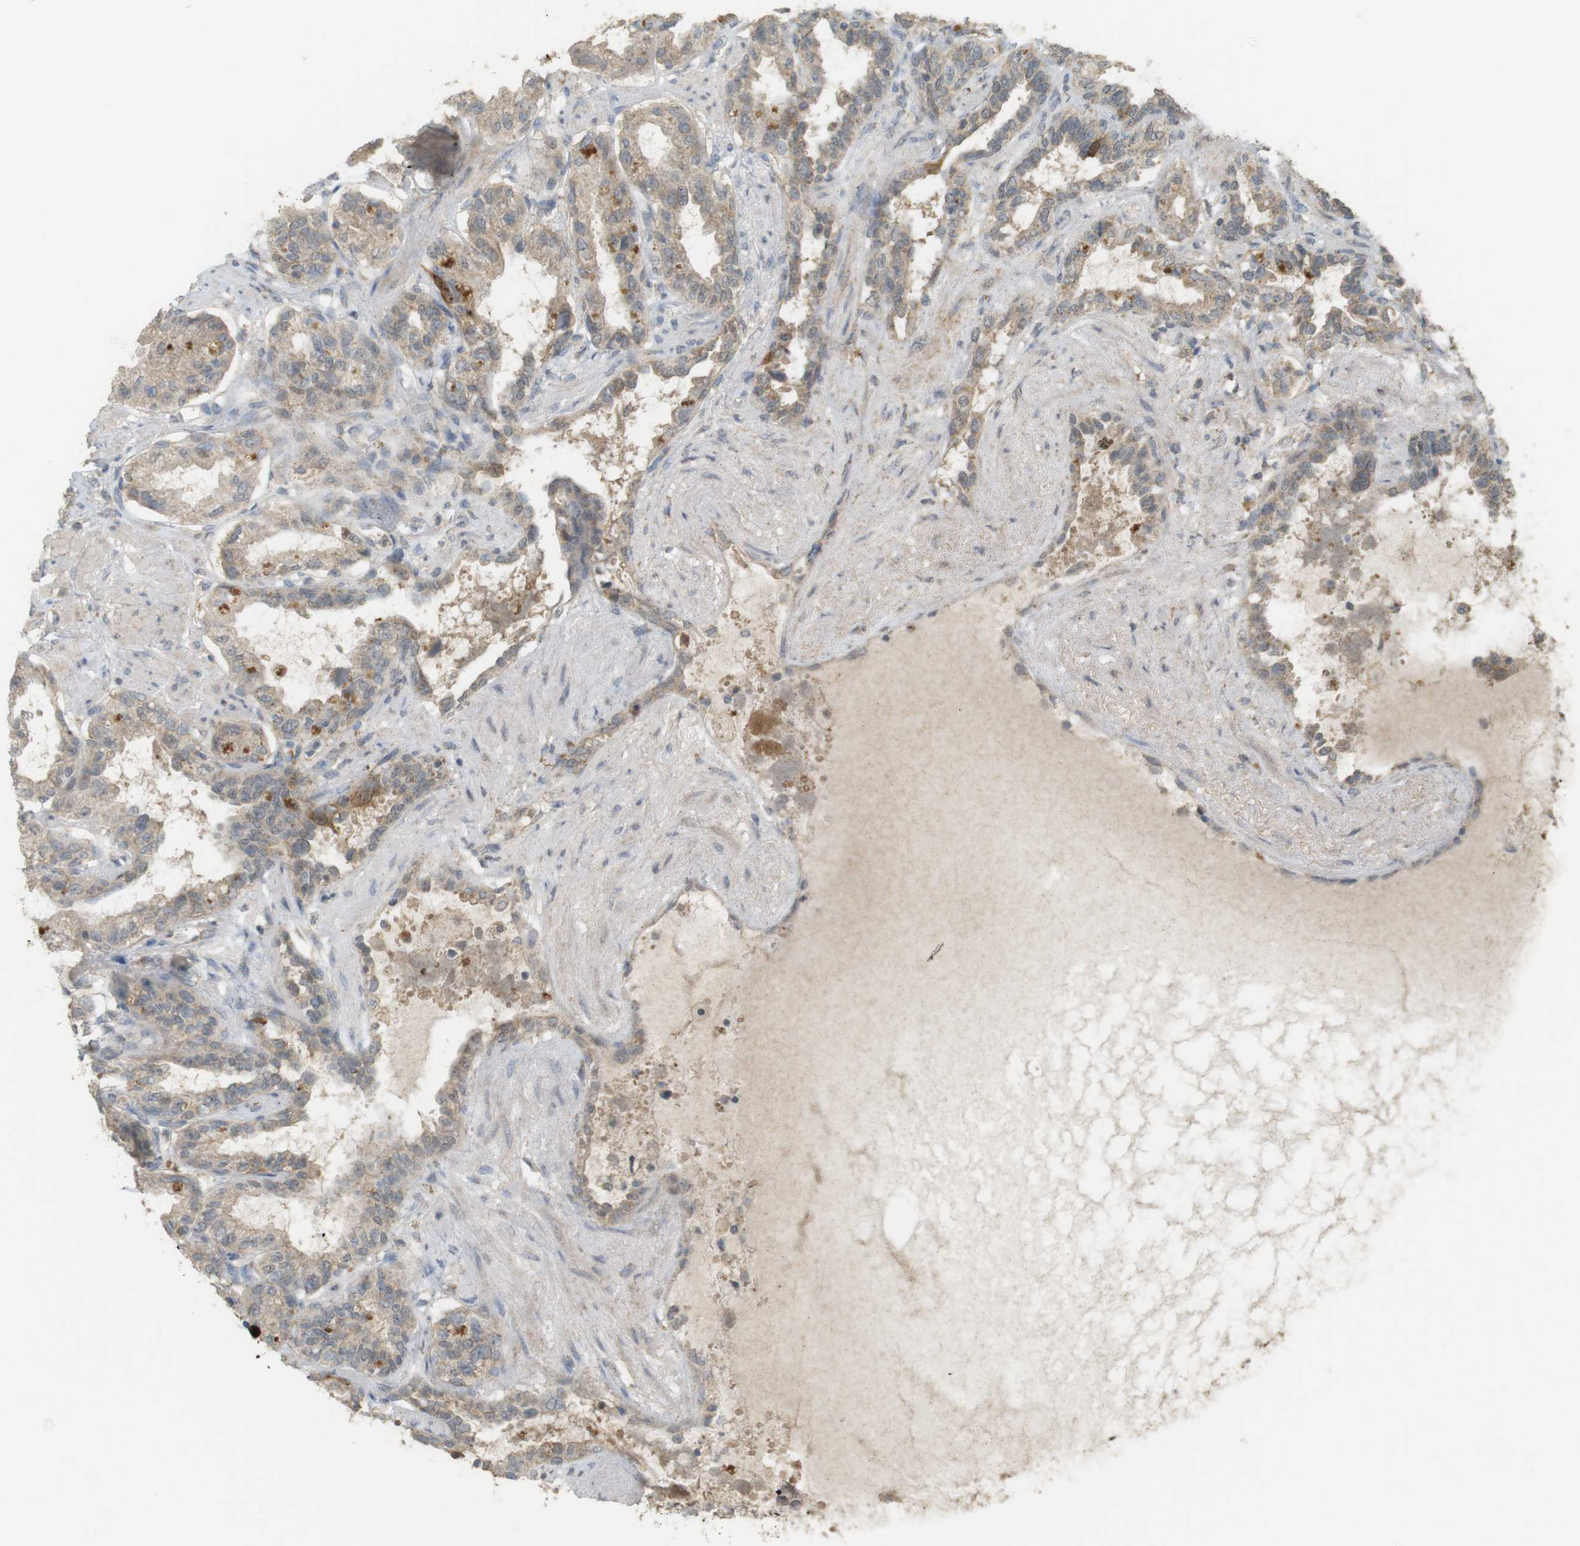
{"staining": {"intensity": "strong", "quantity": "<25%", "location": "cytoplasmic/membranous"}, "tissue": "seminal vesicle", "cell_type": "Glandular cells", "image_type": "normal", "snomed": [{"axis": "morphology", "description": "Normal tissue, NOS"}, {"axis": "topography", "description": "Seminal veicle"}], "caption": "DAB (3,3'-diaminobenzidine) immunohistochemical staining of normal human seminal vesicle shows strong cytoplasmic/membranous protein positivity in approximately <25% of glandular cells.", "gene": "TTK", "patient": {"sex": "male", "age": 61}}